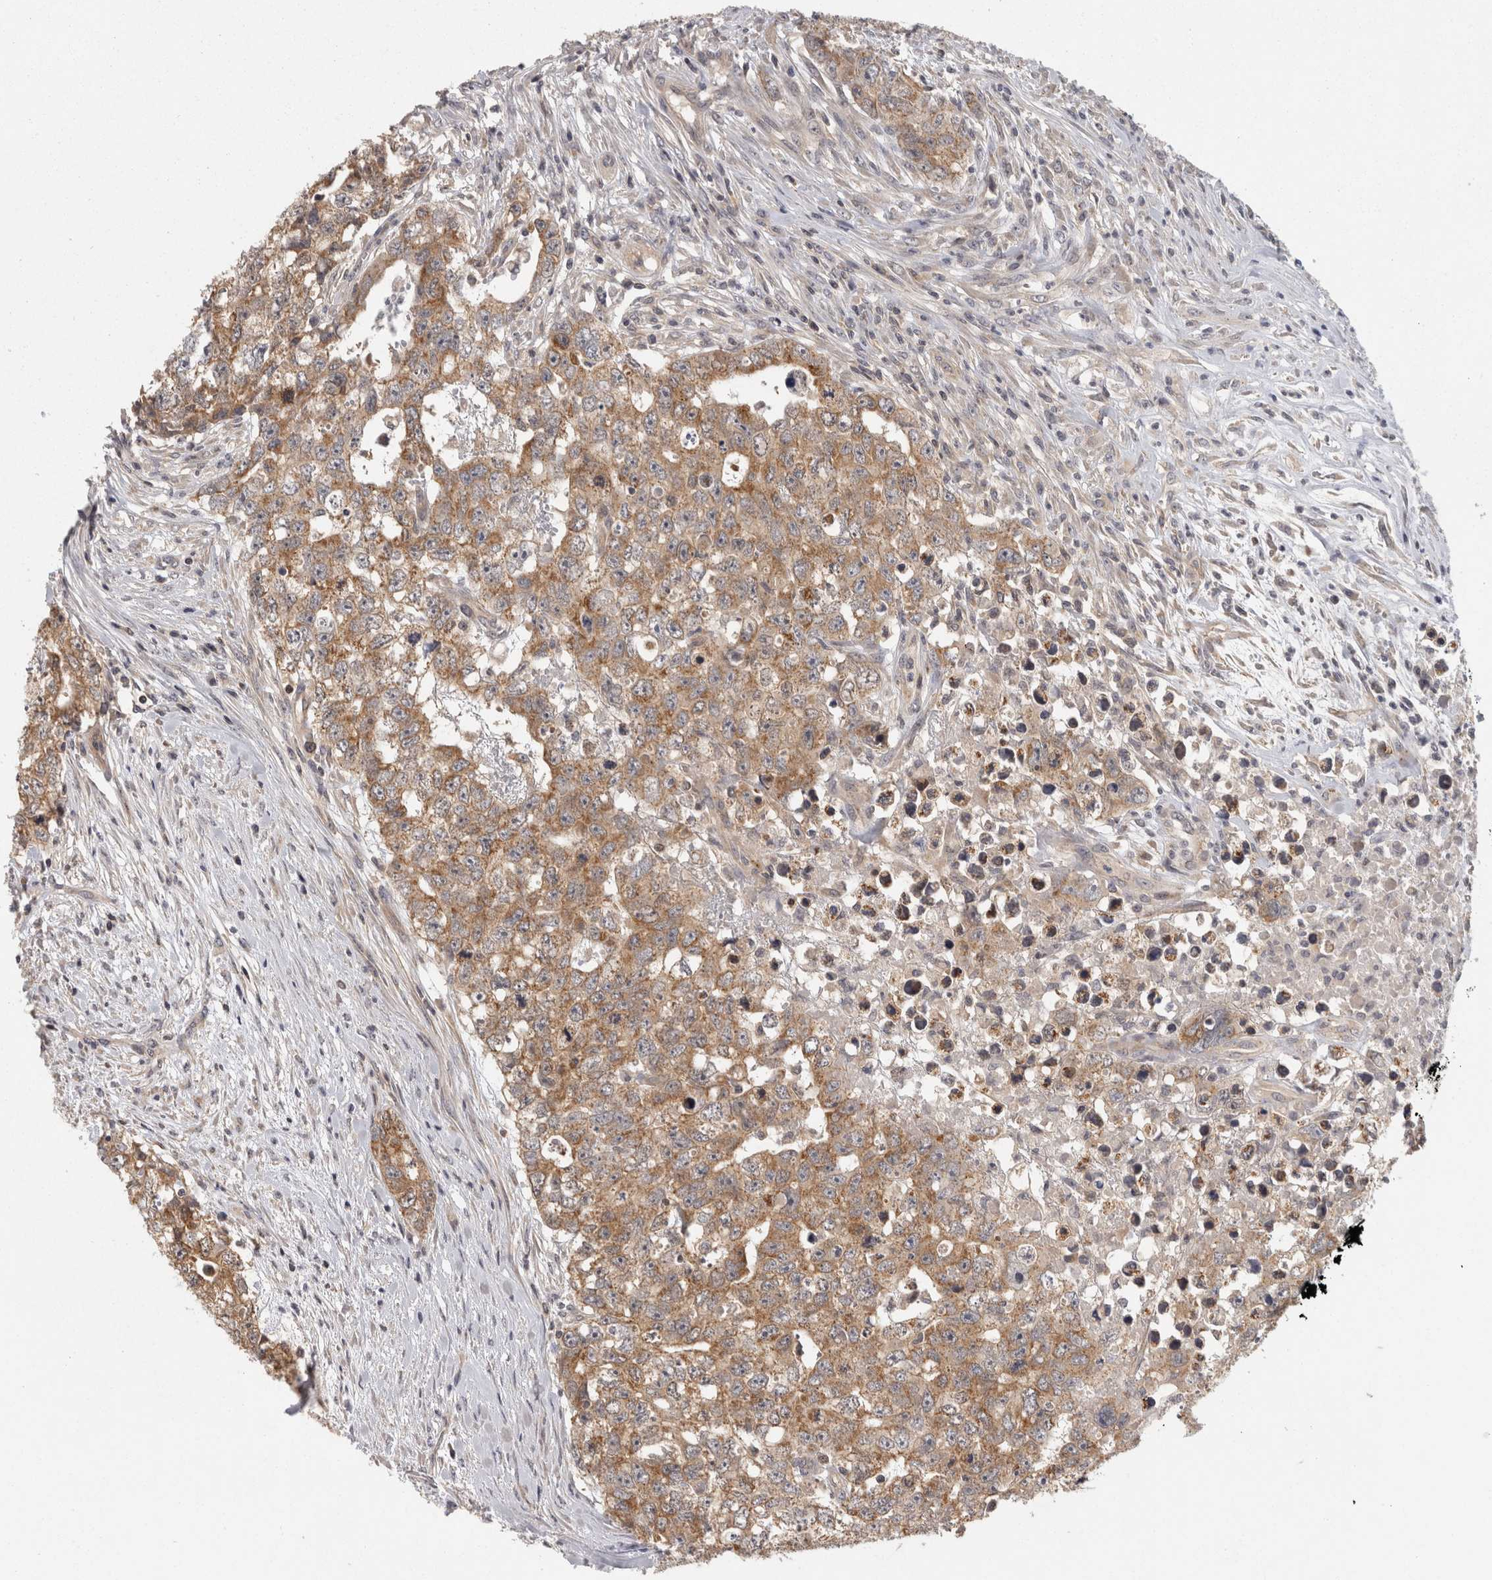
{"staining": {"intensity": "moderate", "quantity": ">75%", "location": "cytoplasmic/membranous"}, "tissue": "testis cancer", "cell_type": "Tumor cells", "image_type": "cancer", "snomed": [{"axis": "morphology", "description": "Carcinoma, Embryonal, NOS"}, {"axis": "topography", "description": "Testis"}], "caption": "The immunohistochemical stain labels moderate cytoplasmic/membranous expression in tumor cells of testis cancer tissue.", "gene": "ACAT2", "patient": {"sex": "male", "age": 28}}